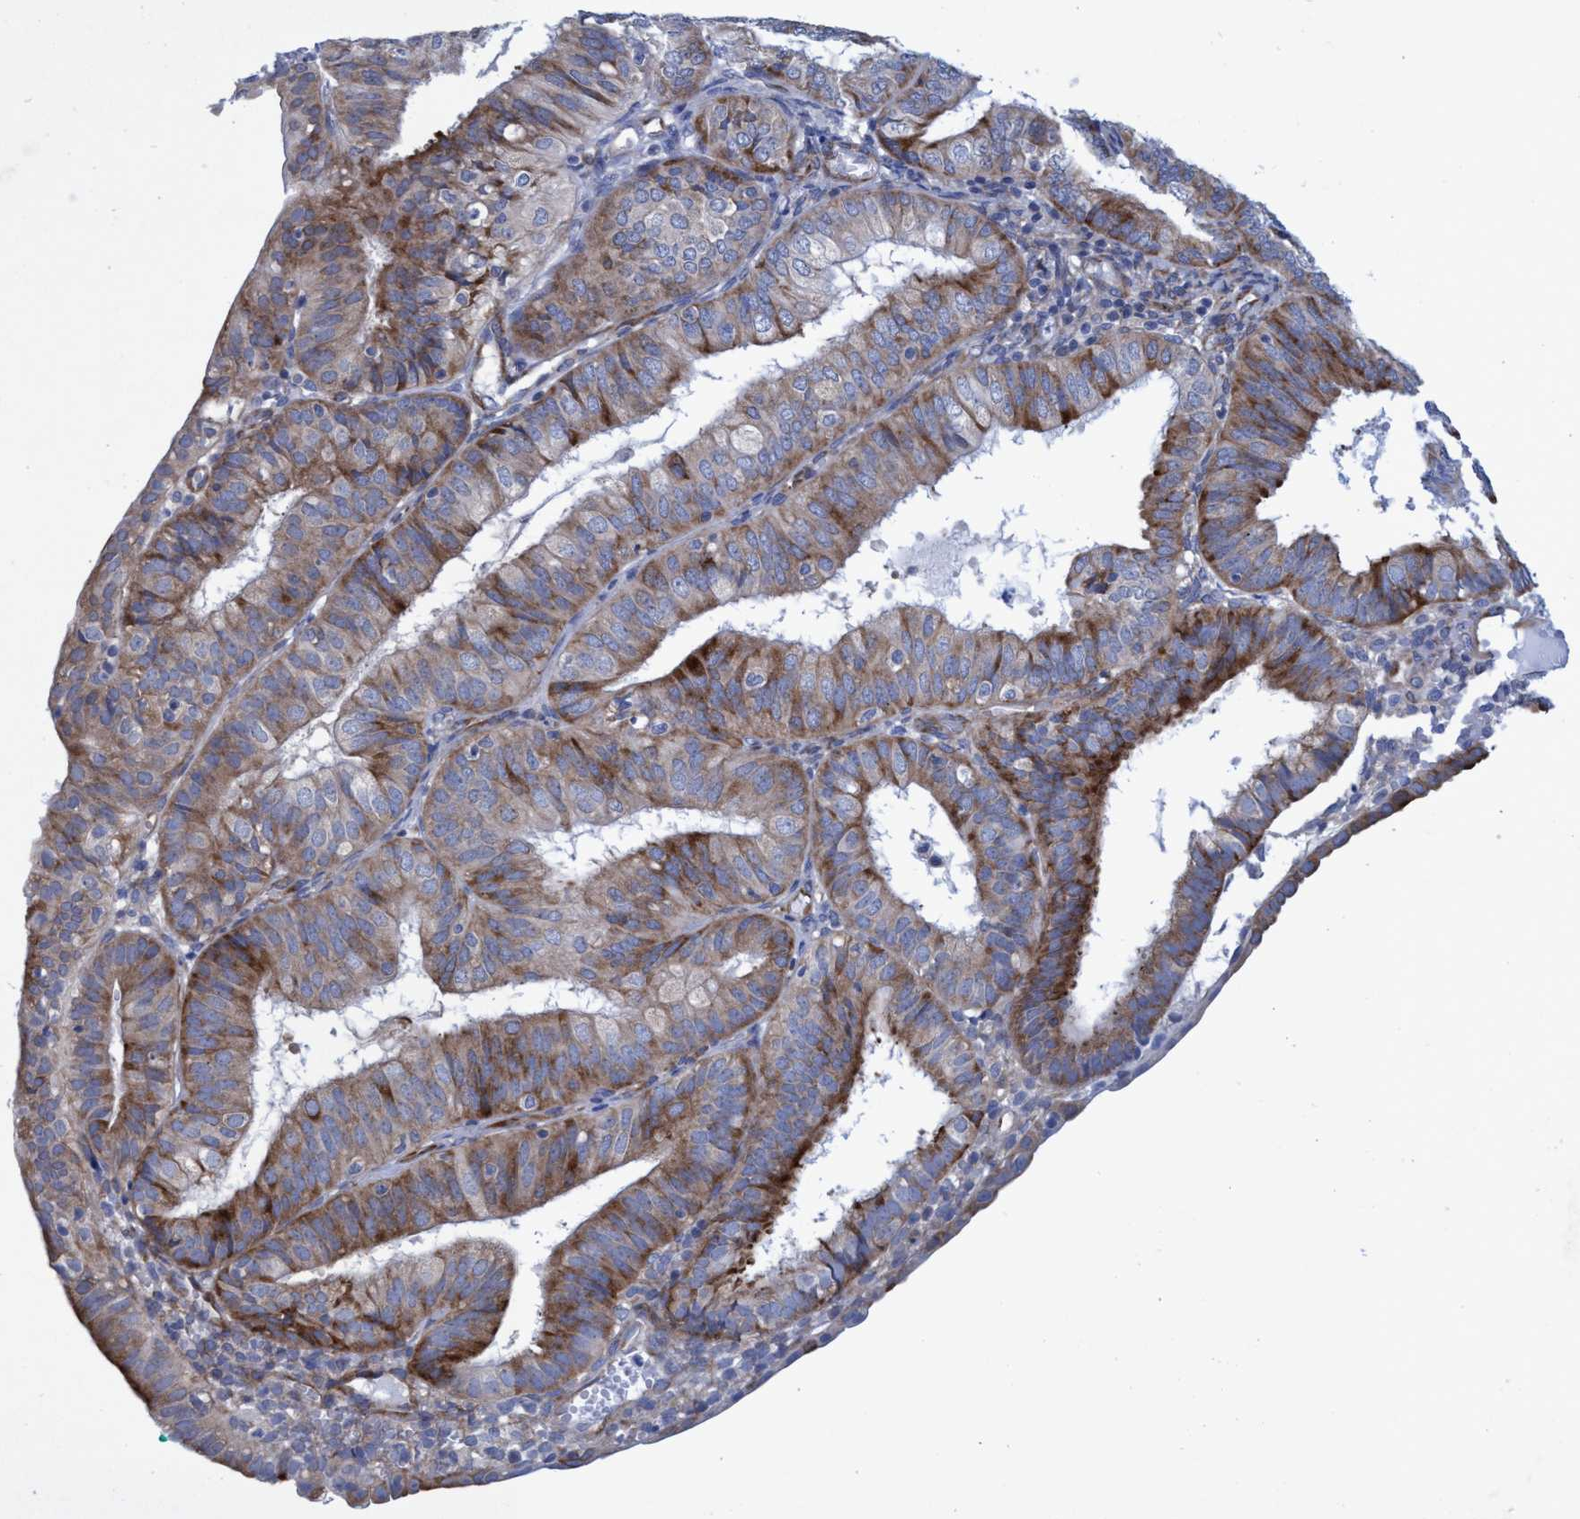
{"staining": {"intensity": "moderate", "quantity": ">75%", "location": "cytoplasmic/membranous"}, "tissue": "endometrial cancer", "cell_type": "Tumor cells", "image_type": "cancer", "snomed": [{"axis": "morphology", "description": "Adenocarcinoma, NOS"}, {"axis": "topography", "description": "Endometrium"}], "caption": "The immunohistochemical stain shows moderate cytoplasmic/membranous expression in tumor cells of endometrial cancer (adenocarcinoma) tissue. The protein of interest is stained brown, and the nuclei are stained in blue (DAB IHC with brightfield microscopy, high magnification).", "gene": "R3HCC1", "patient": {"sex": "female", "age": 58}}